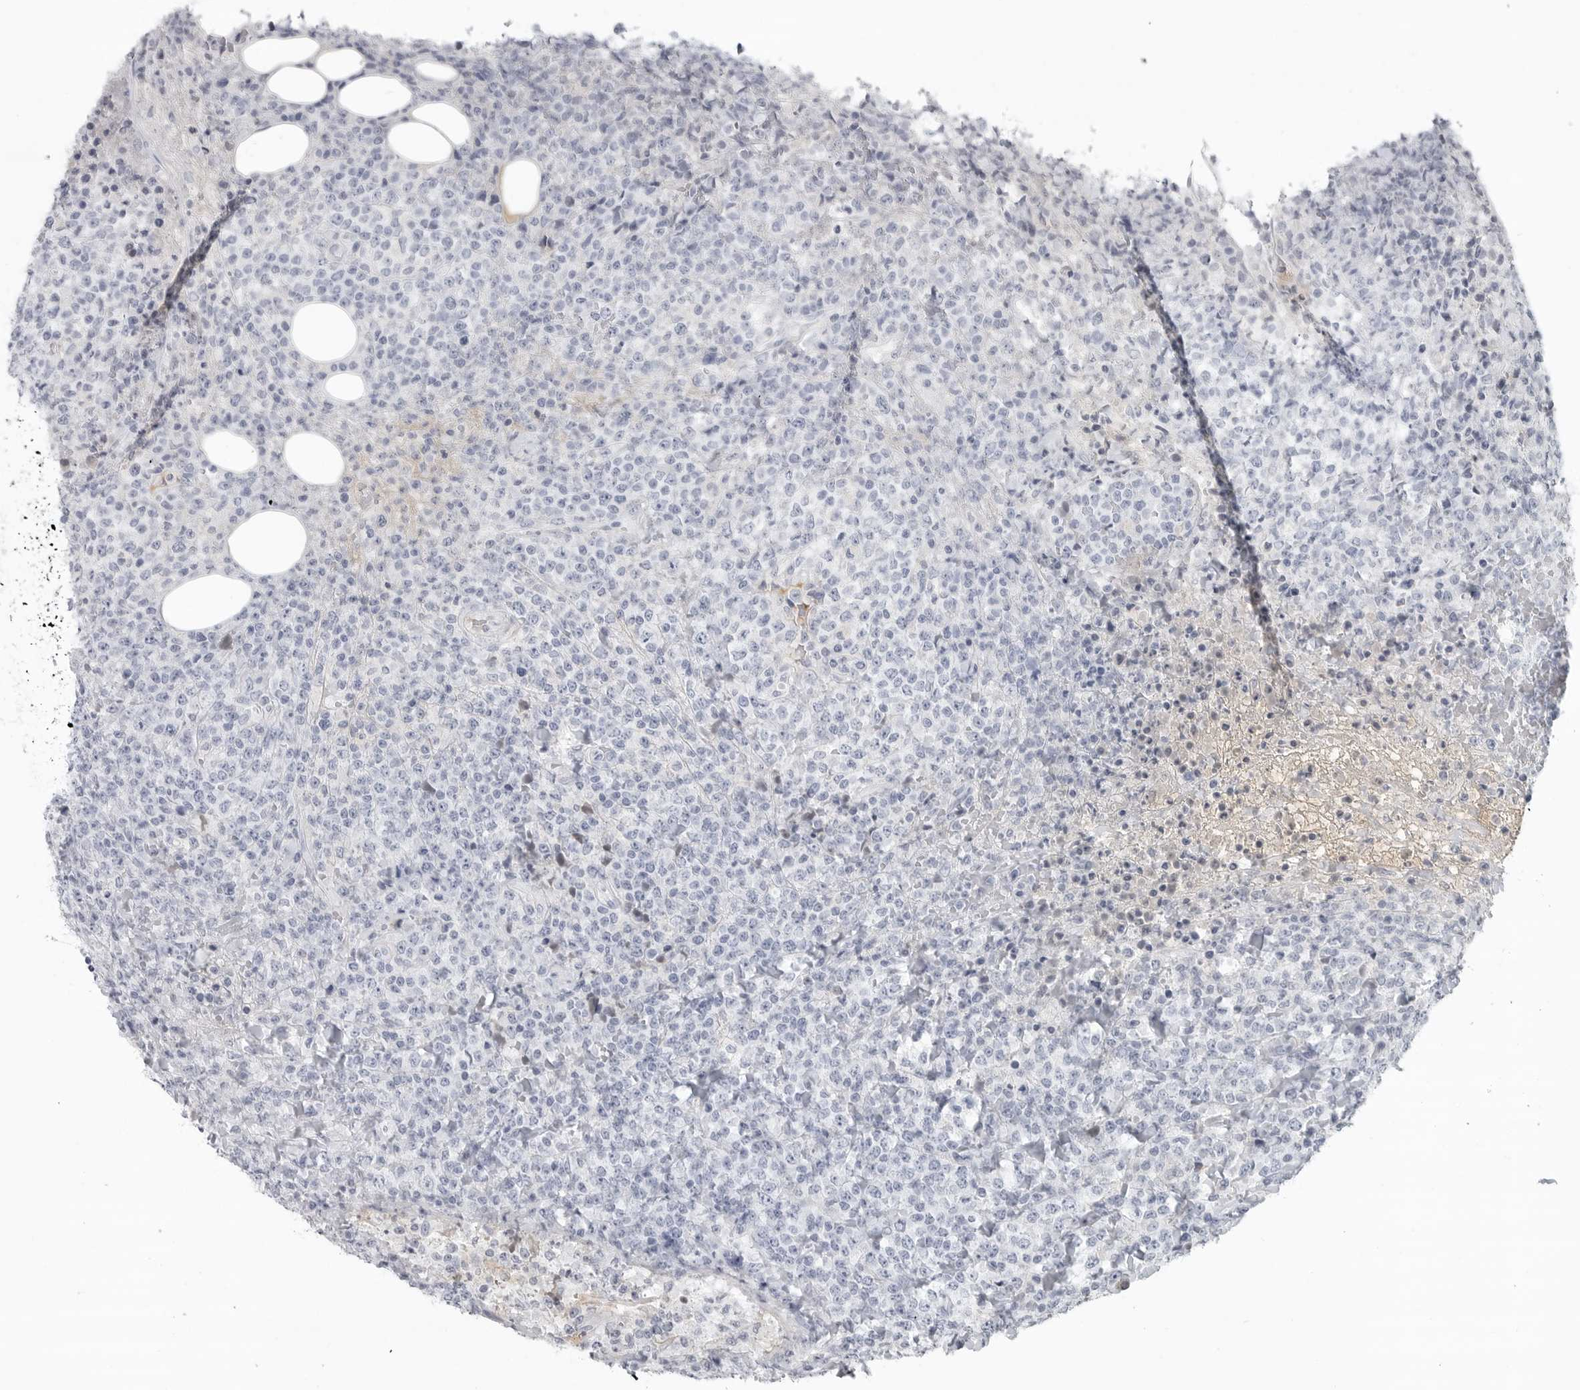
{"staining": {"intensity": "negative", "quantity": "none", "location": "none"}, "tissue": "lymphoma", "cell_type": "Tumor cells", "image_type": "cancer", "snomed": [{"axis": "morphology", "description": "Malignant lymphoma, non-Hodgkin's type, High grade"}, {"axis": "topography", "description": "Lymph node"}], "caption": "There is no significant positivity in tumor cells of lymphoma.", "gene": "LY6D", "patient": {"sex": "male", "age": 13}}